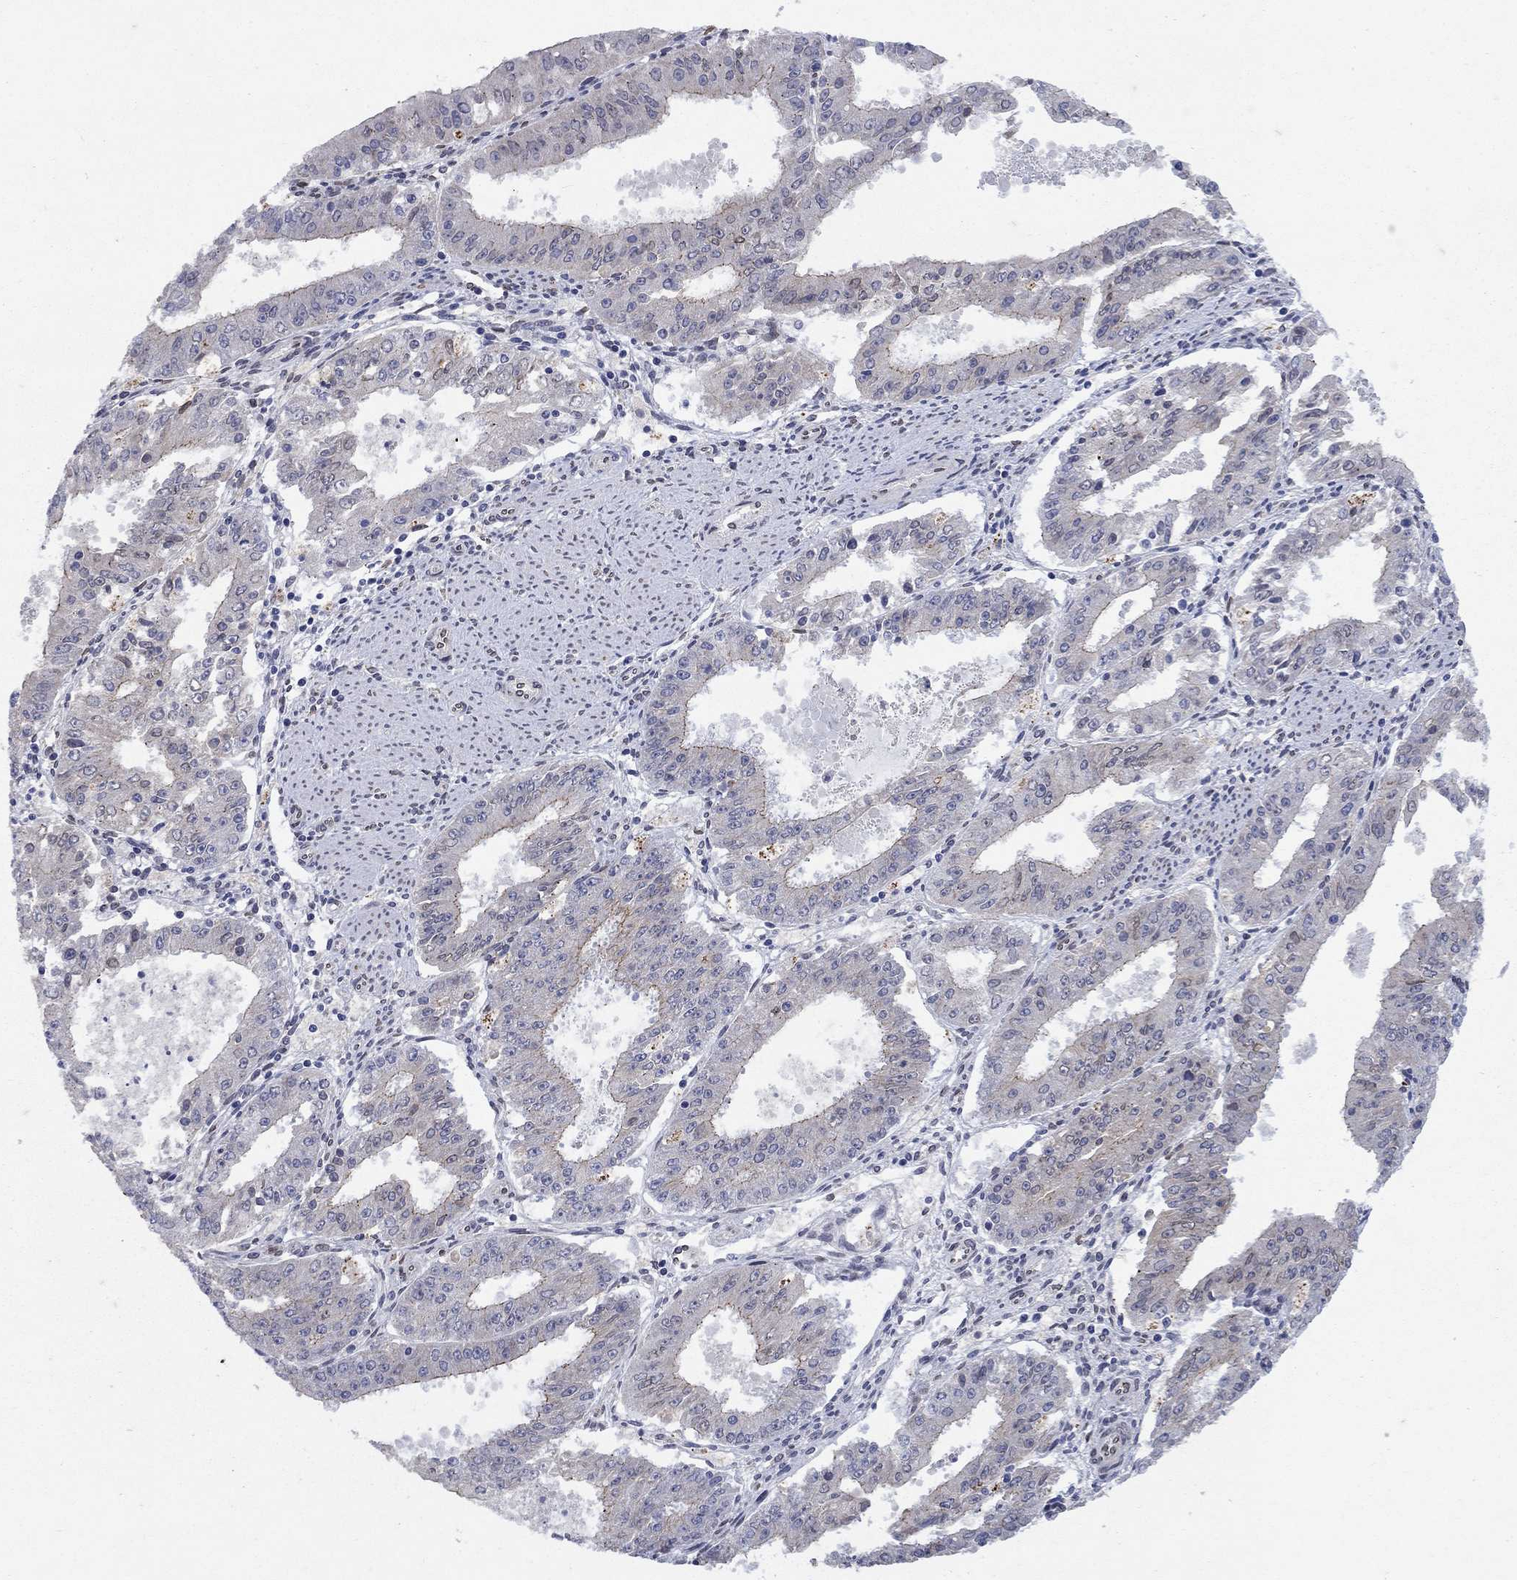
{"staining": {"intensity": "moderate", "quantity": "<25%", "location": "cytoplasmic/membranous"}, "tissue": "ovarian cancer", "cell_type": "Tumor cells", "image_type": "cancer", "snomed": [{"axis": "morphology", "description": "Carcinoma, endometroid"}, {"axis": "topography", "description": "Ovary"}], "caption": "Tumor cells display low levels of moderate cytoplasmic/membranous expression in about <25% of cells in ovarian cancer. Using DAB (brown) and hematoxylin (blue) stains, captured at high magnification using brightfield microscopy.", "gene": "EMC9", "patient": {"sex": "female", "age": 42}}